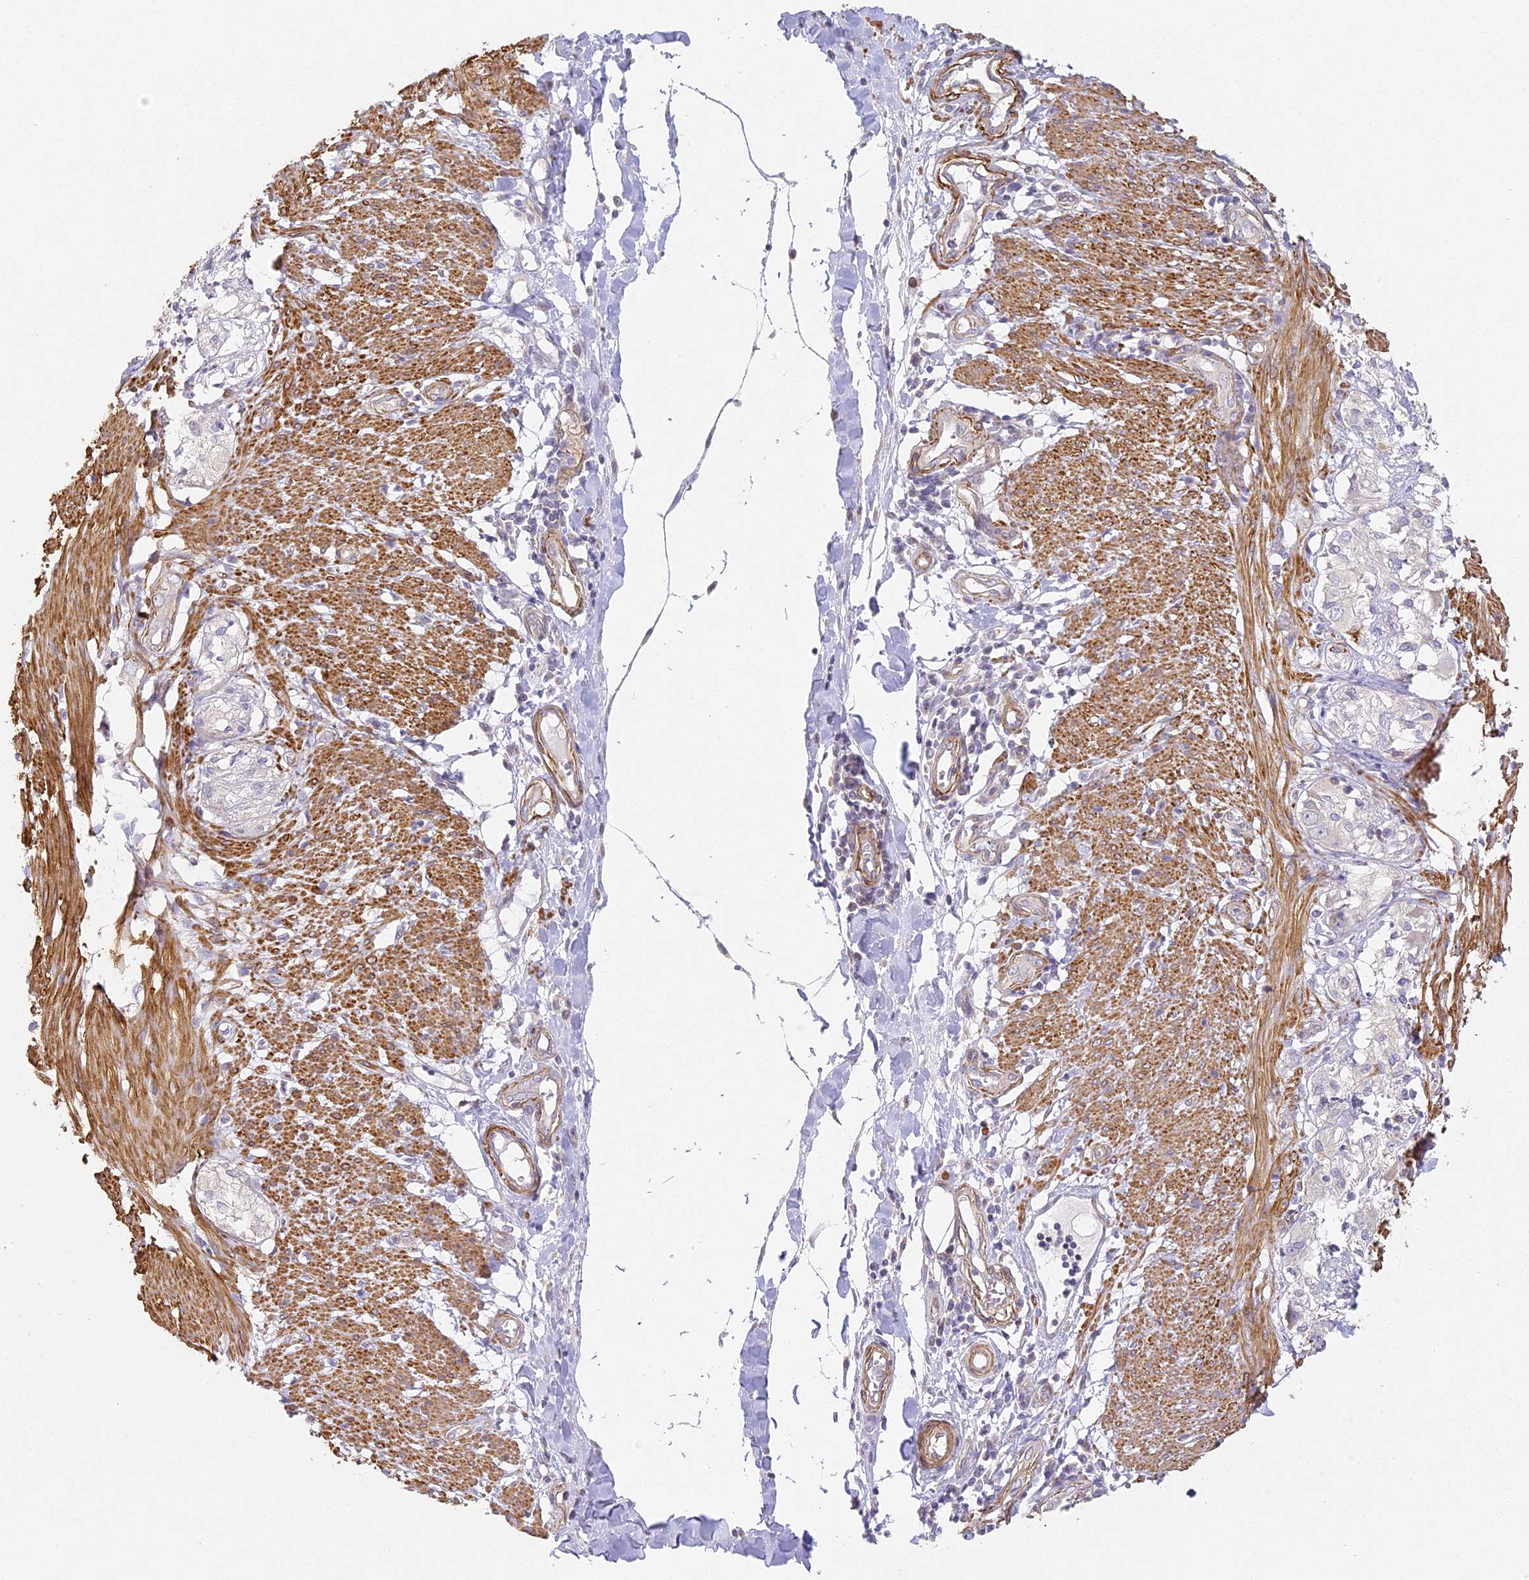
{"staining": {"intensity": "moderate", "quantity": ">75%", "location": "cytoplasmic/membranous"}, "tissue": "smooth muscle", "cell_type": "Smooth muscle cells", "image_type": "normal", "snomed": [{"axis": "morphology", "description": "Normal tissue, NOS"}, {"axis": "morphology", "description": "Adenocarcinoma, NOS"}, {"axis": "topography", "description": "Colon"}, {"axis": "topography", "description": "Peripheral nerve tissue"}], "caption": "Brown immunohistochemical staining in normal smooth muscle displays moderate cytoplasmic/membranous positivity in about >75% of smooth muscle cells.", "gene": "MED28", "patient": {"sex": "male", "age": 14}}